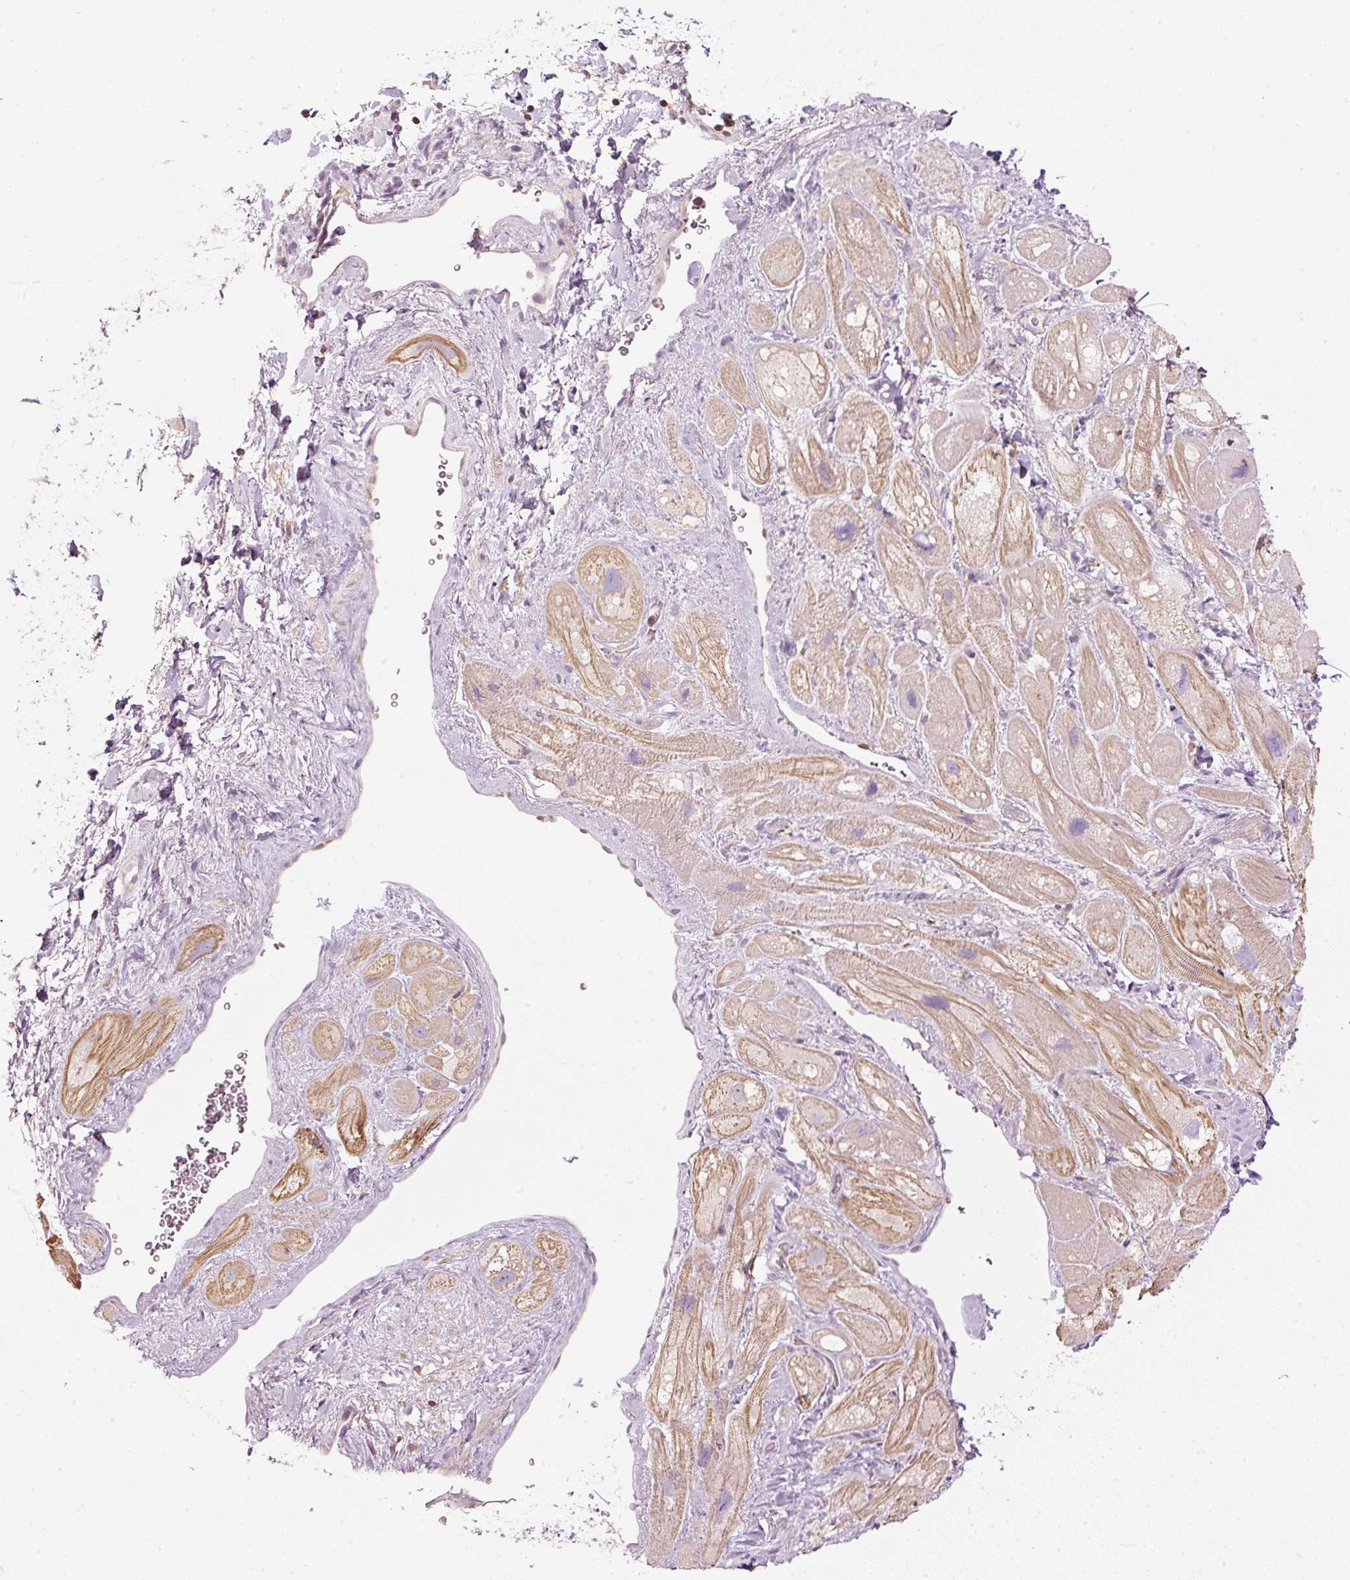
{"staining": {"intensity": "moderate", "quantity": ">75%", "location": "cytoplasmic/membranous"}, "tissue": "heart muscle", "cell_type": "Cardiomyocytes", "image_type": "normal", "snomed": [{"axis": "morphology", "description": "Normal tissue, NOS"}, {"axis": "topography", "description": "Heart"}], "caption": "A medium amount of moderate cytoplasmic/membranous staining is identified in about >75% of cardiomyocytes in unremarkable heart muscle. The protein is stained brown, and the nuclei are stained in blue (DAB (3,3'-diaminobenzidine) IHC with brightfield microscopy, high magnification).", "gene": "SIPA1", "patient": {"sex": "male", "age": 49}}